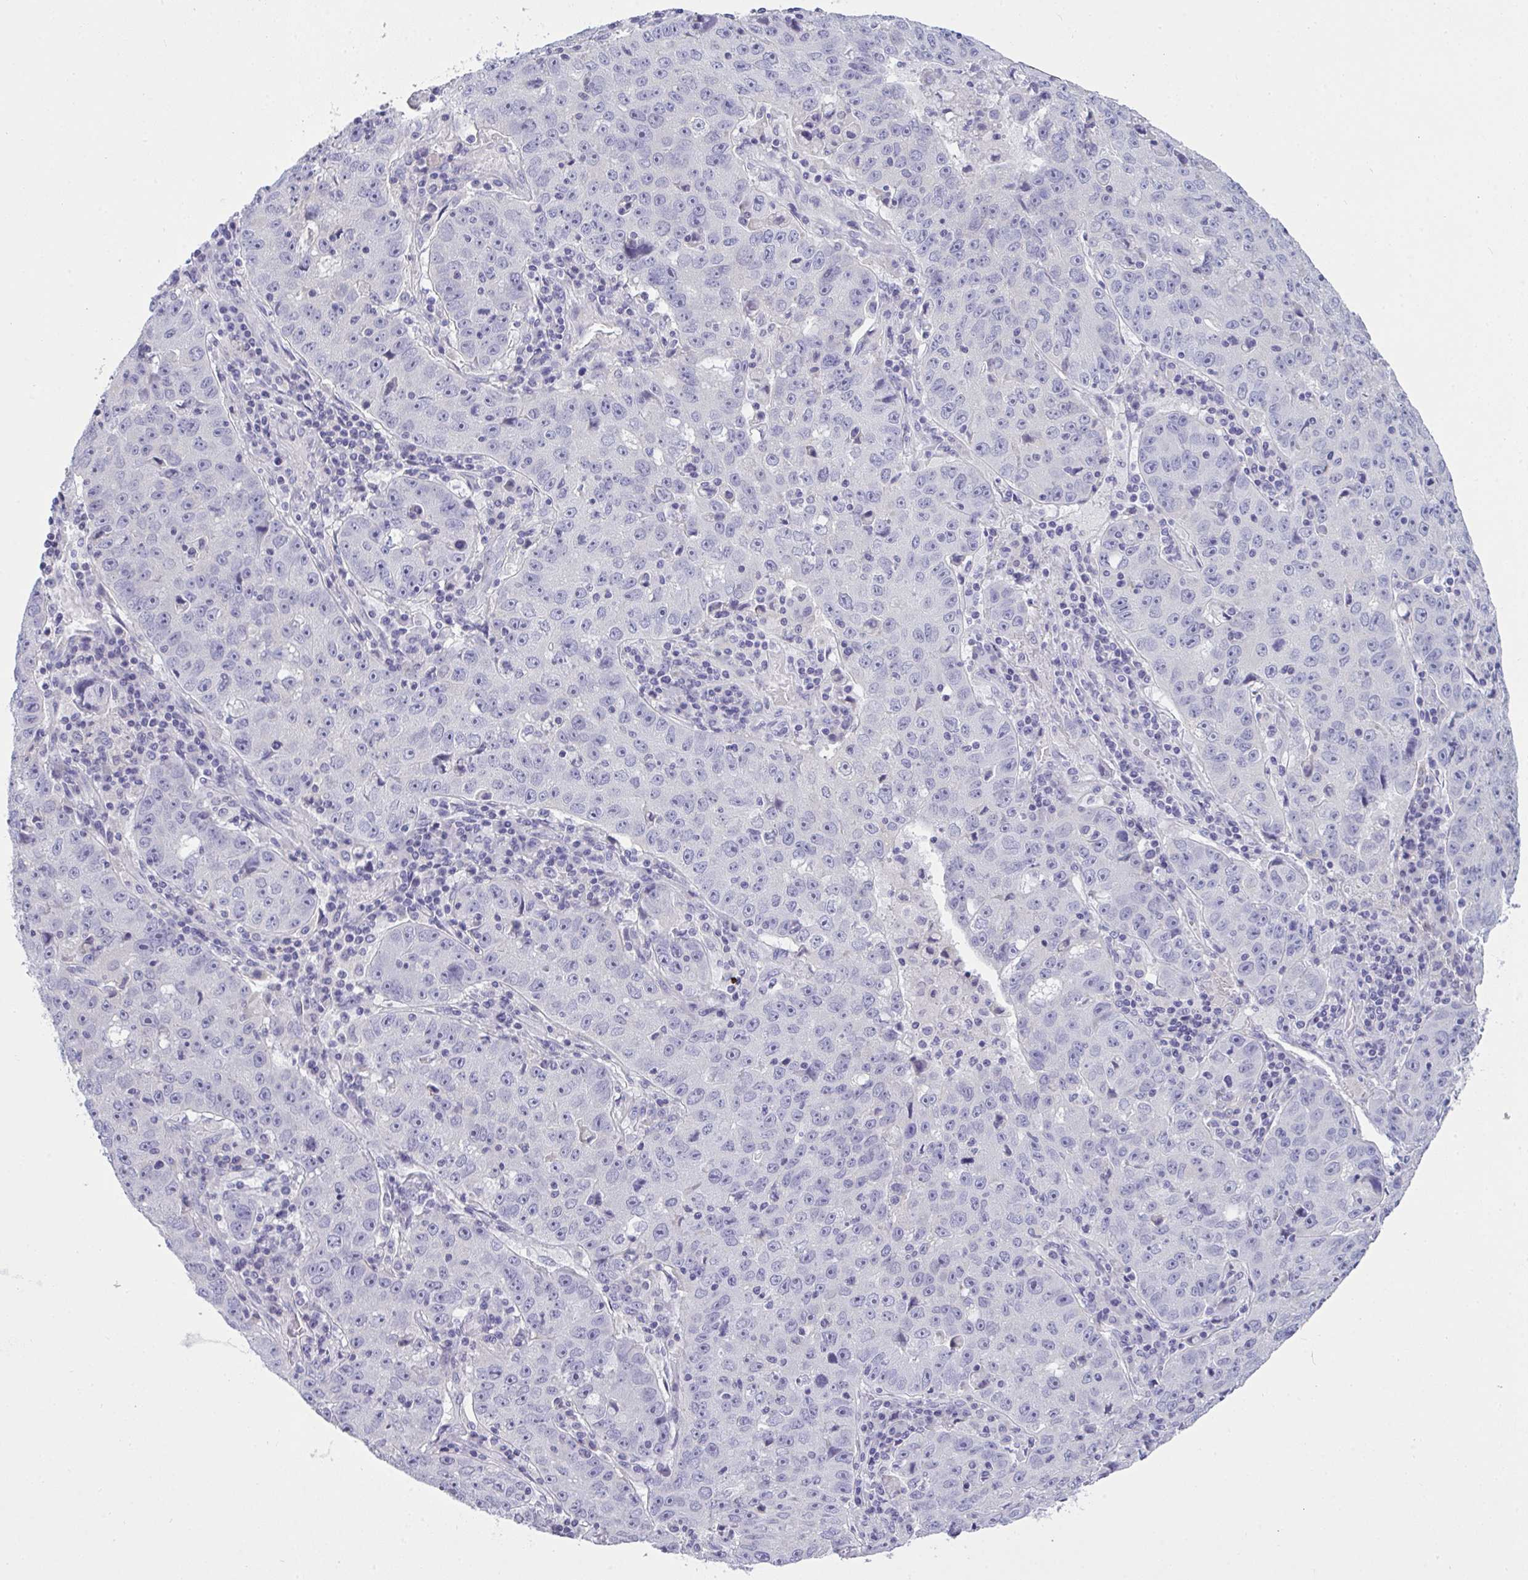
{"staining": {"intensity": "negative", "quantity": "none", "location": "none"}, "tissue": "lung cancer", "cell_type": "Tumor cells", "image_type": "cancer", "snomed": [{"axis": "morphology", "description": "Normal morphology"}, {"axis": "morphology", "description": "Adenocarcinoma, NOS"}, {"axis": "topography", "description": "Lymph node"}, {"axis": "topography", "description": "Lung"}], "caption": "Immunohistochemistry of lung adenocarcinoma displays no staining in tumor cells.", "gene": "GSDMB", "patient": {"sex": "female", "age": 57}}